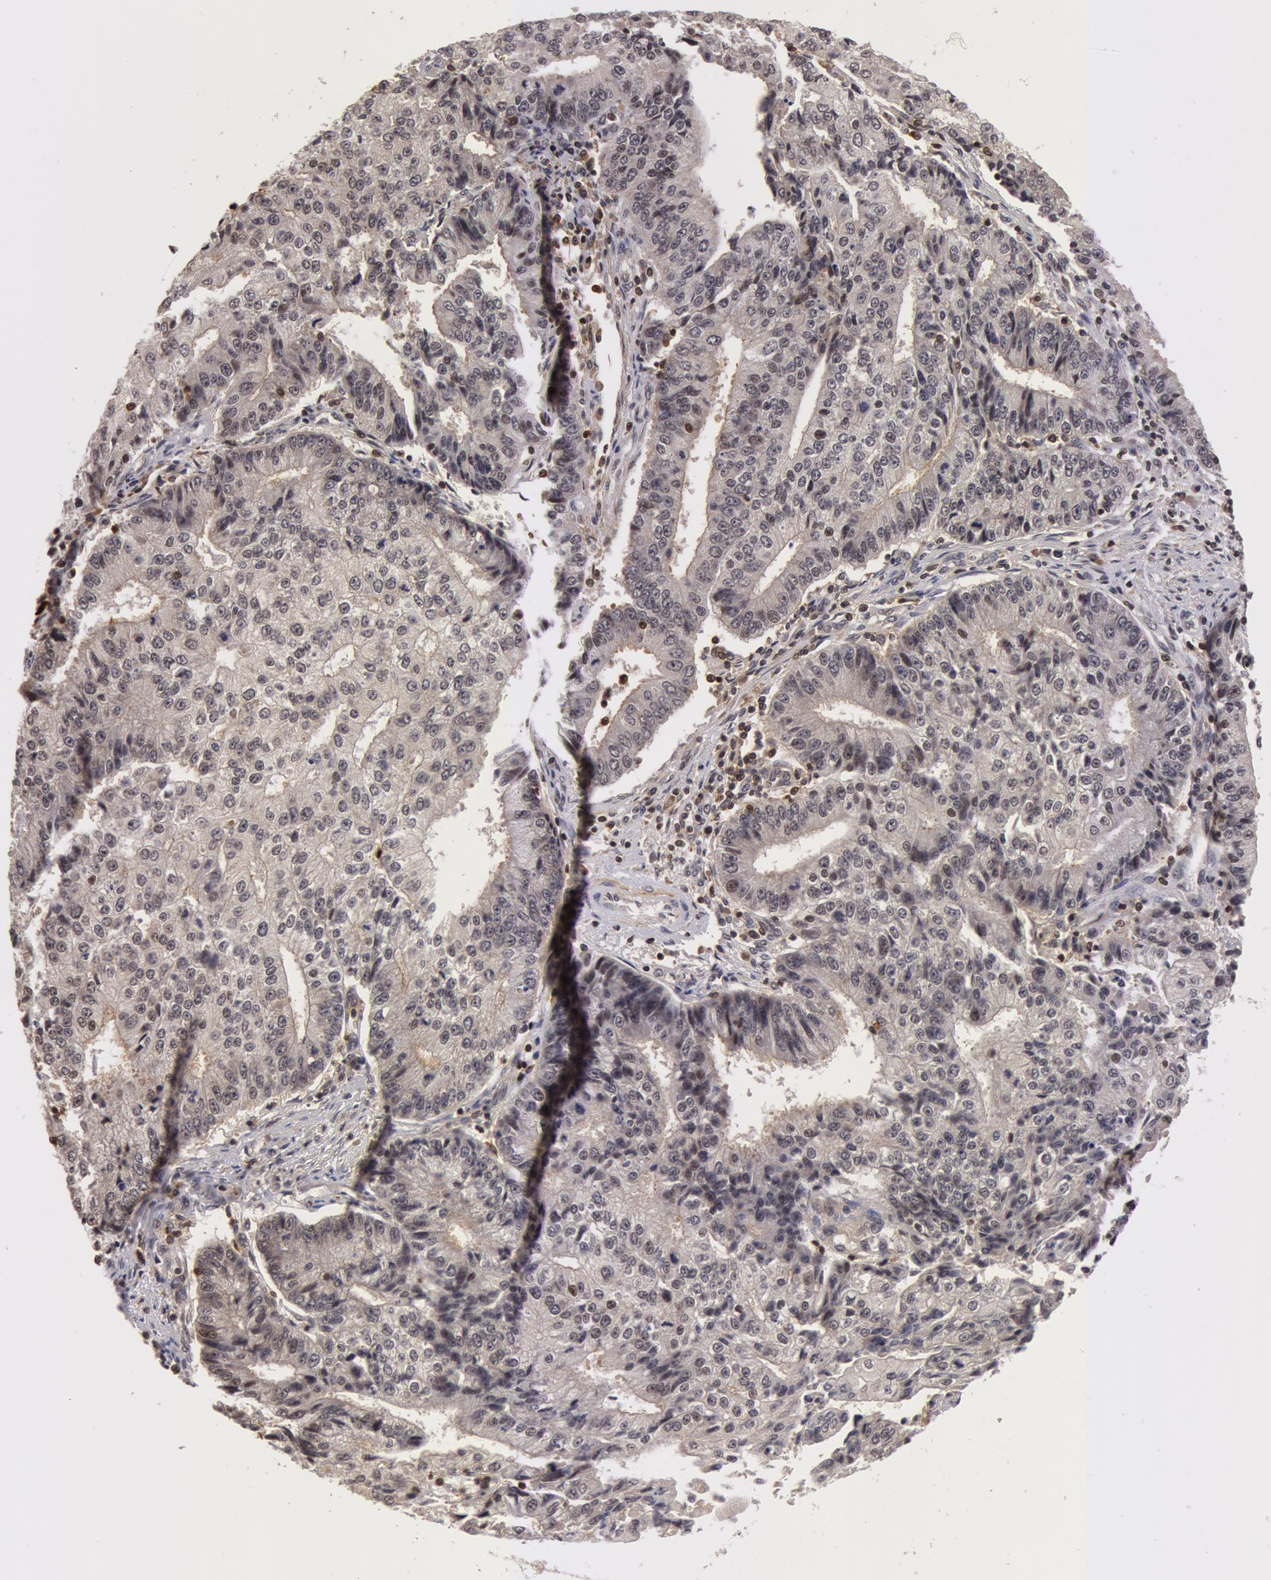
{"staining": {"intensity": "weak", "quantity": "<25%", "location": "nuclear"}, "tissue": "endometrial cancer", "cell_type": "Tumor cells", "image_type": "cancer", "snomed": [{"axis": "morphology", "description": "Adenocarcinoma, NOS"}, {"axis": "topography", "description": "Endometrium"}], "caption": "High magnification brightfield microscopy of endometrial adenocarcinoma stained with DAB (brown) and counterstained with hematoxylin (blue): tumor cells show no significant expression. (Brightfield microscopy of DAB immunohistochemistry at high magnification).", "gene": "ZNF350", "patient": {"sex": "female", "age": 75}}